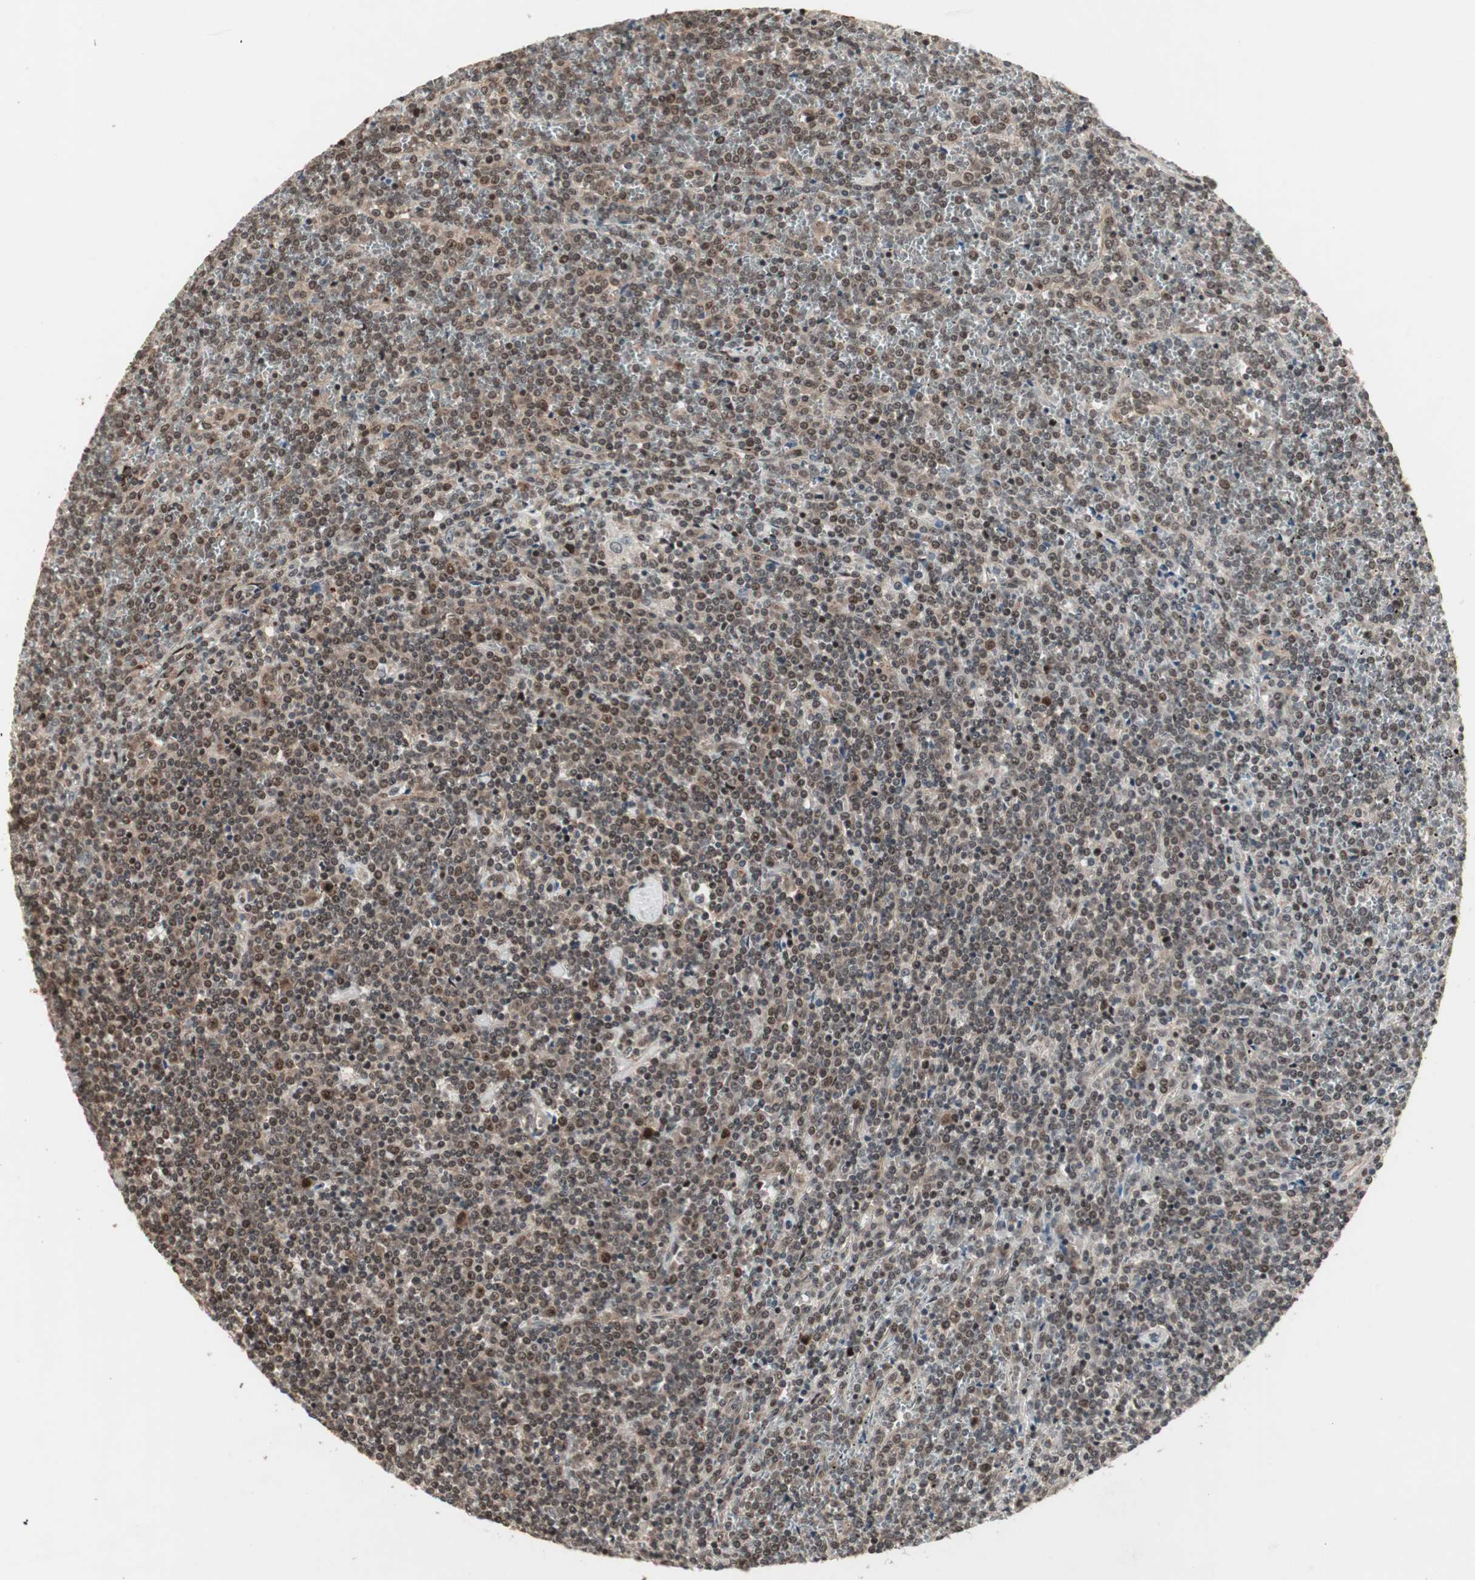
{"staining": {"intensity": "moderate", "quantity": "25%-75%", "location": "cytoplasmic/membranous,nuclear"}, "tissue": "lymphoma", "cell_type": "Tumor cells", "image_type": "cancer", "snomed": [{"axis": "morphology", "description": "Malignant lymphoma, non-Hodgkin's type, Low grade"}, {"axis": "topography", "description": "Spleen"}], "caption": "Immunohistochemical staining of lymphoma displays medium levels of moderate cytoplasmic/membranous and nuclear positivity in about 25%-75% of tumor cells. The protein of interest is stained brown, and the nuclei are stained in blue (DAB (3,3'-diaminobenzidine) IHC with brightfield microscopy, high magnification).", "gene": "CSNK2B", "patient": {"sex": "female", "age": 19}}